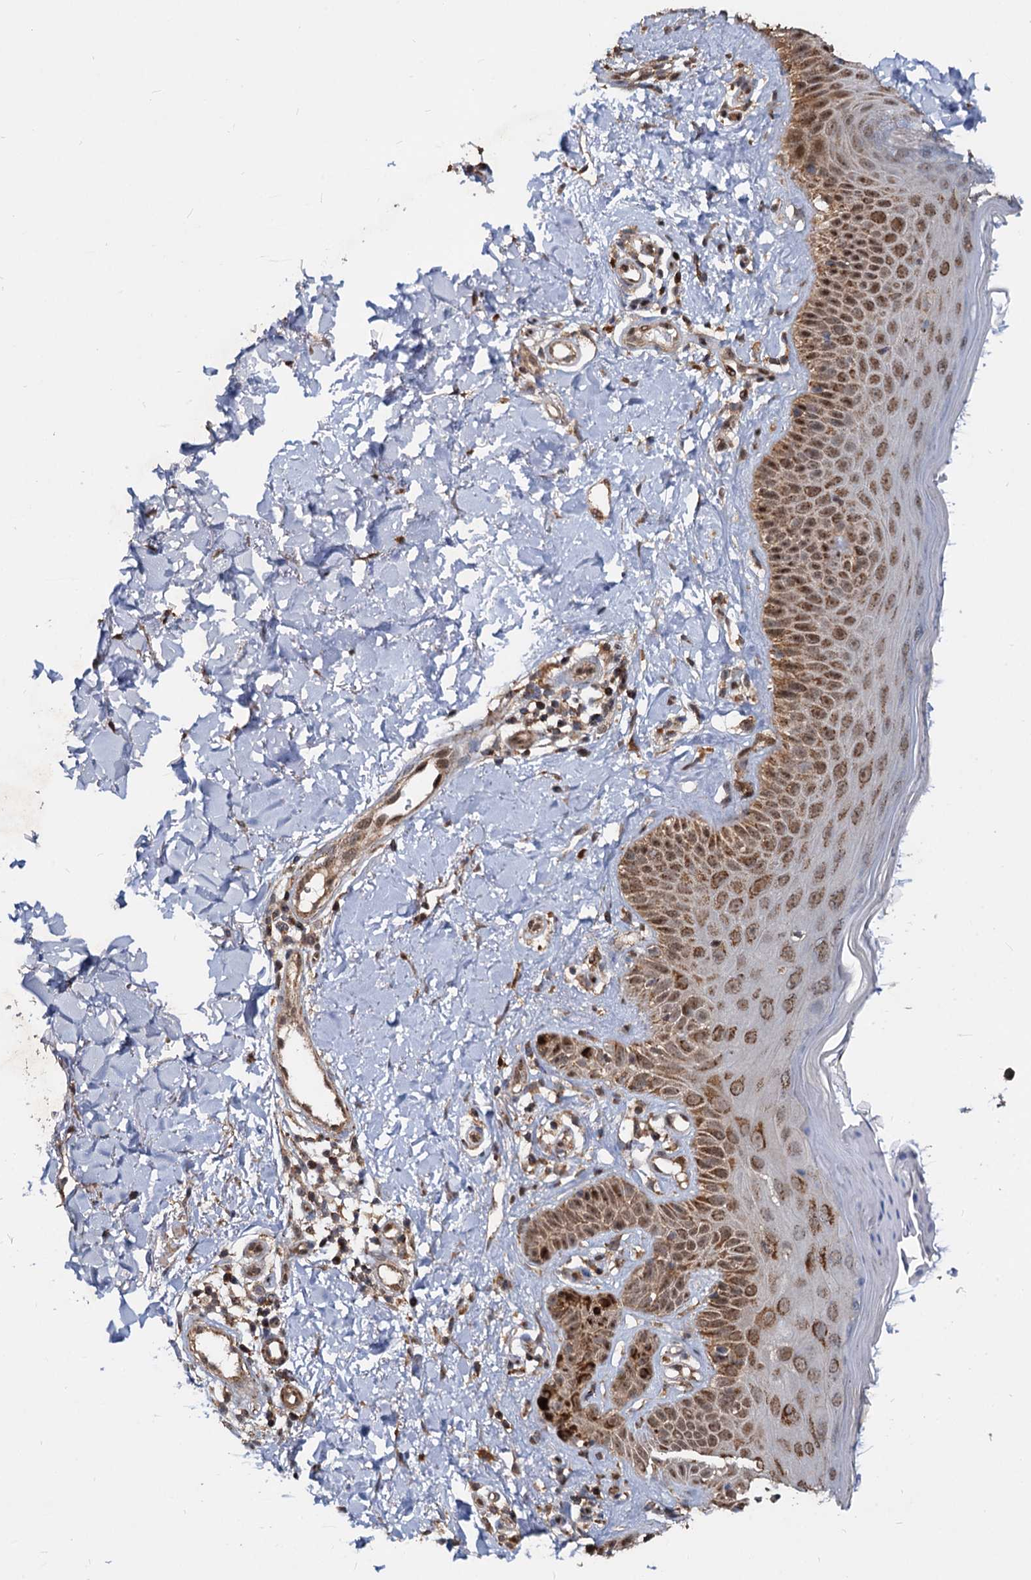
{"staining": {"intensity": "moderate", "quantity": ">75%", "location": "cytoplasmic/membranous,nuclear"}, "tissue": "skin", "cell_type": "Fibroblasts", "image_type": "normal", "snomed": [{"axis": "morphology", "description": "Normal tissue, NOS"}, {"axis": "topography", "description": "Skin"}], "caption": "Brown immunohistochemical staining in normal skin exhibits moderate cytoplasmic/membranous,nuclear staining in approximately >75% of fibroblasts.", "gene": "CEP76", "patient": {"sex": "male", "age": 52}}